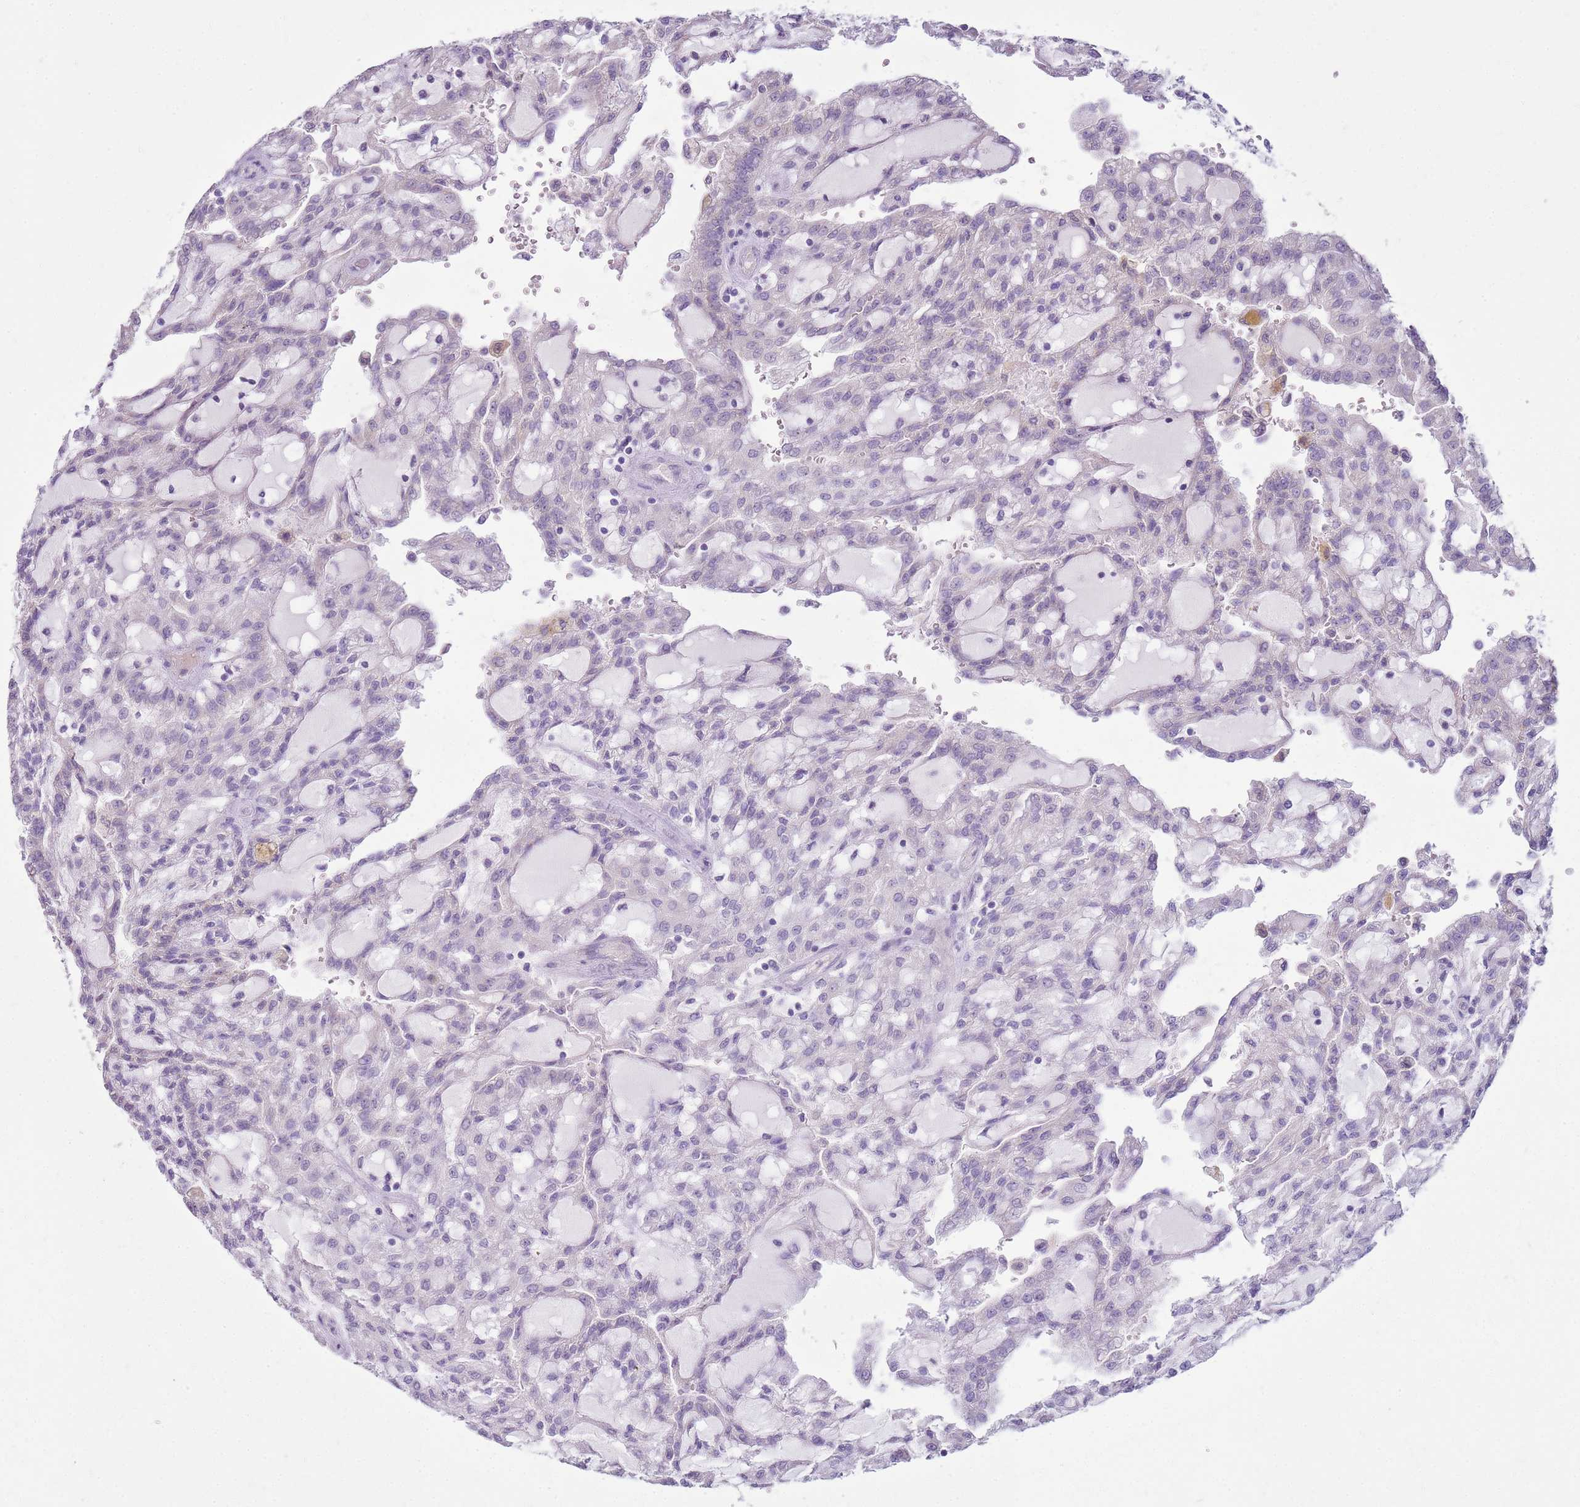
{"staining": {"intensity": "negative", "quantity": "none", "location": "none"}, "tissue": "renal cancer", "cell_type": "Tumor cells", "image_type": "cancer", "snomed": [{"axis": "morphology", "description": "Adenocarcinoma, NOS"}, {"axis": "topography", "description": "Kidney"}], "caption": "DAB (3,3'-diaminobenzidine) immunohistochemical staining of human renal cancer (adenocarcinoma) shows no significant expression in tumor cells.", "gene": "FABP2", "patient": {"sex": "male", "age": 63}}